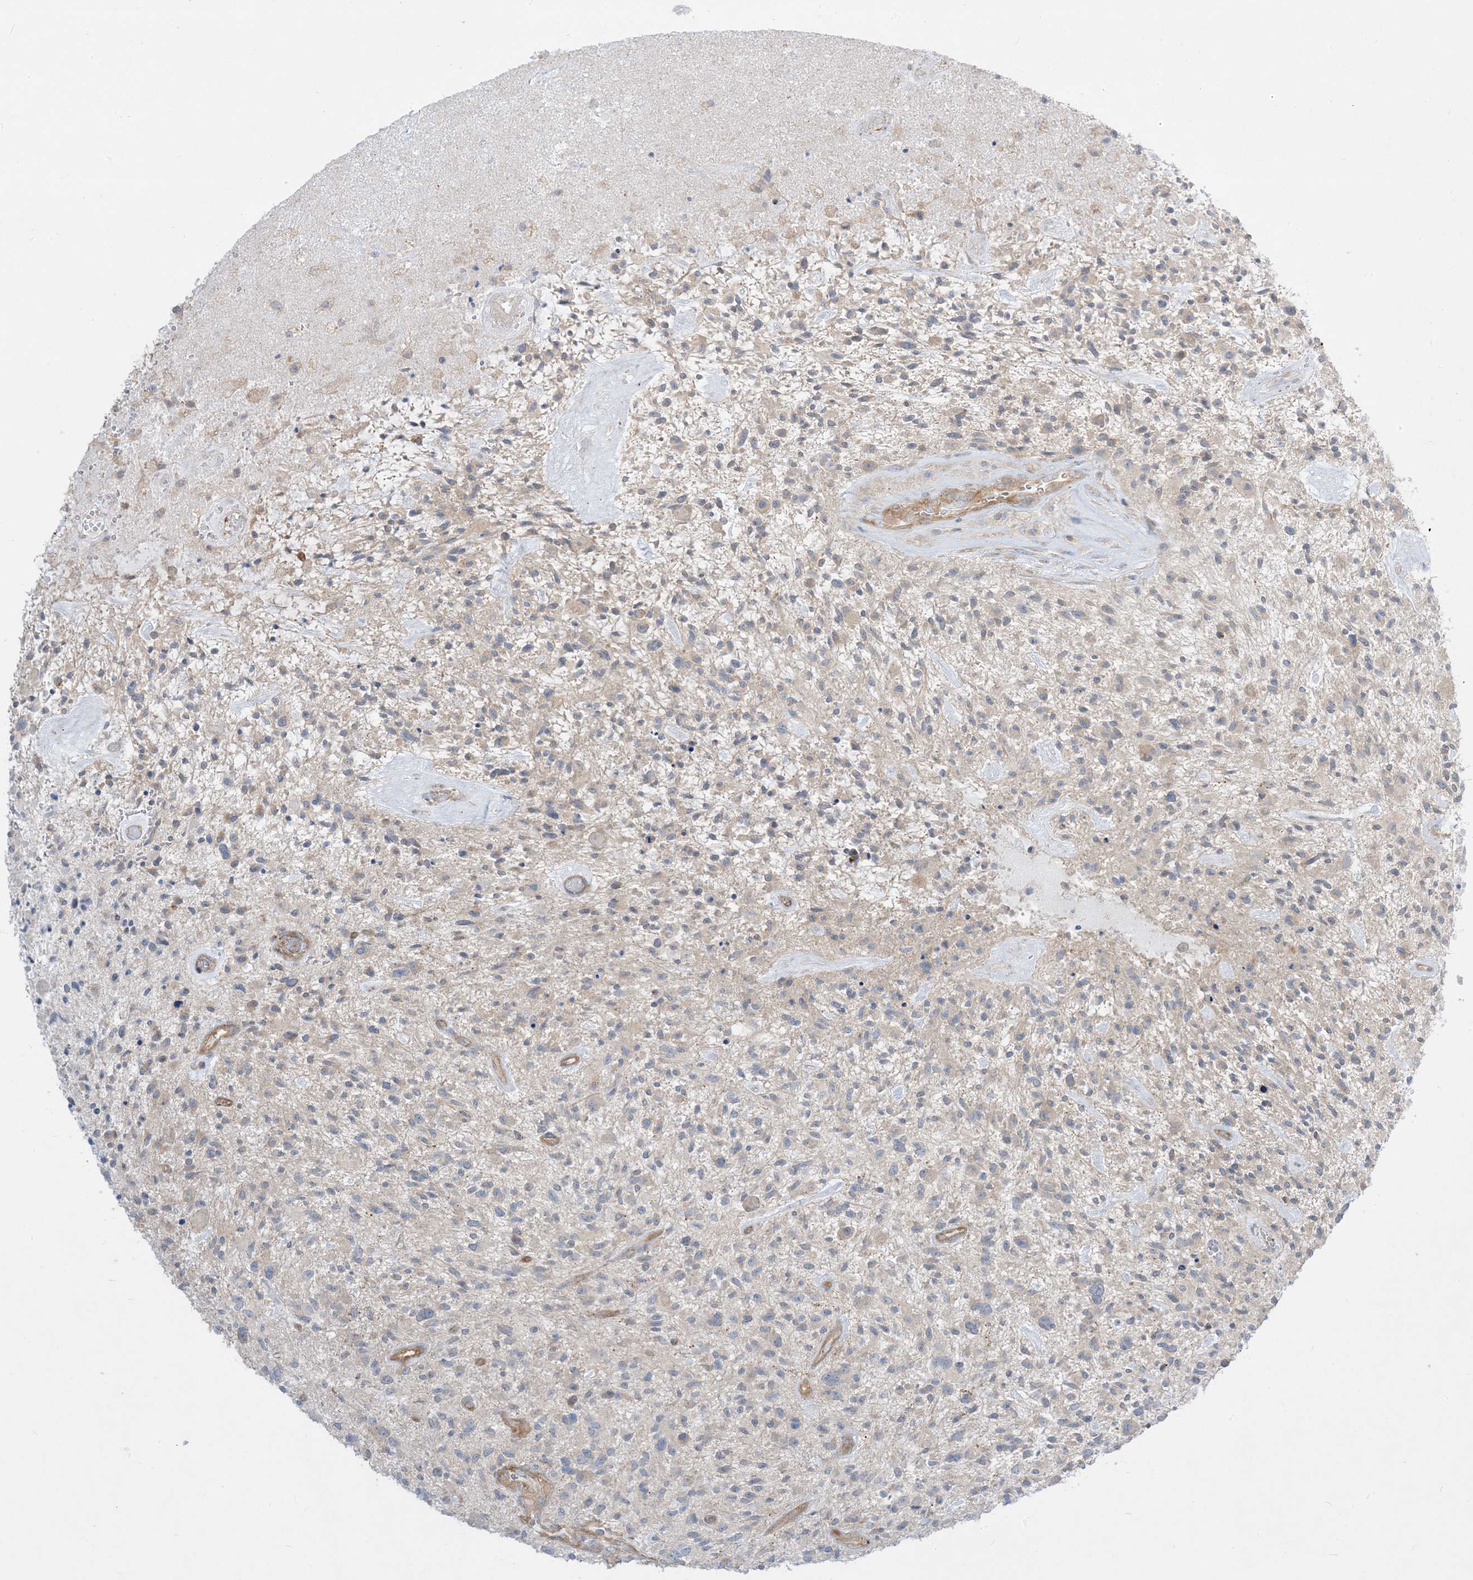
{"staining": {"intensity": "negative", "quantity": "none", "location": "none"}, "tissue": "glioma", "cell_type": "Tumor cells", "image_type": "cancer", "snomed": [{"axis": "morphology", "description": "Glioma, malignant, High grade"}, {"axis": "topography", "description": "Brain"}], "caption": "An immunohistochemistry histopathology image of malignant glioma (high-grade) is shown. There is no staining in tumor cells of malignant glioma (high-grade). (IHC, brightfield microscopy, high magnification).", "gene": "ARHGEF9", "patient": {"sex": "male", "age": 47}}